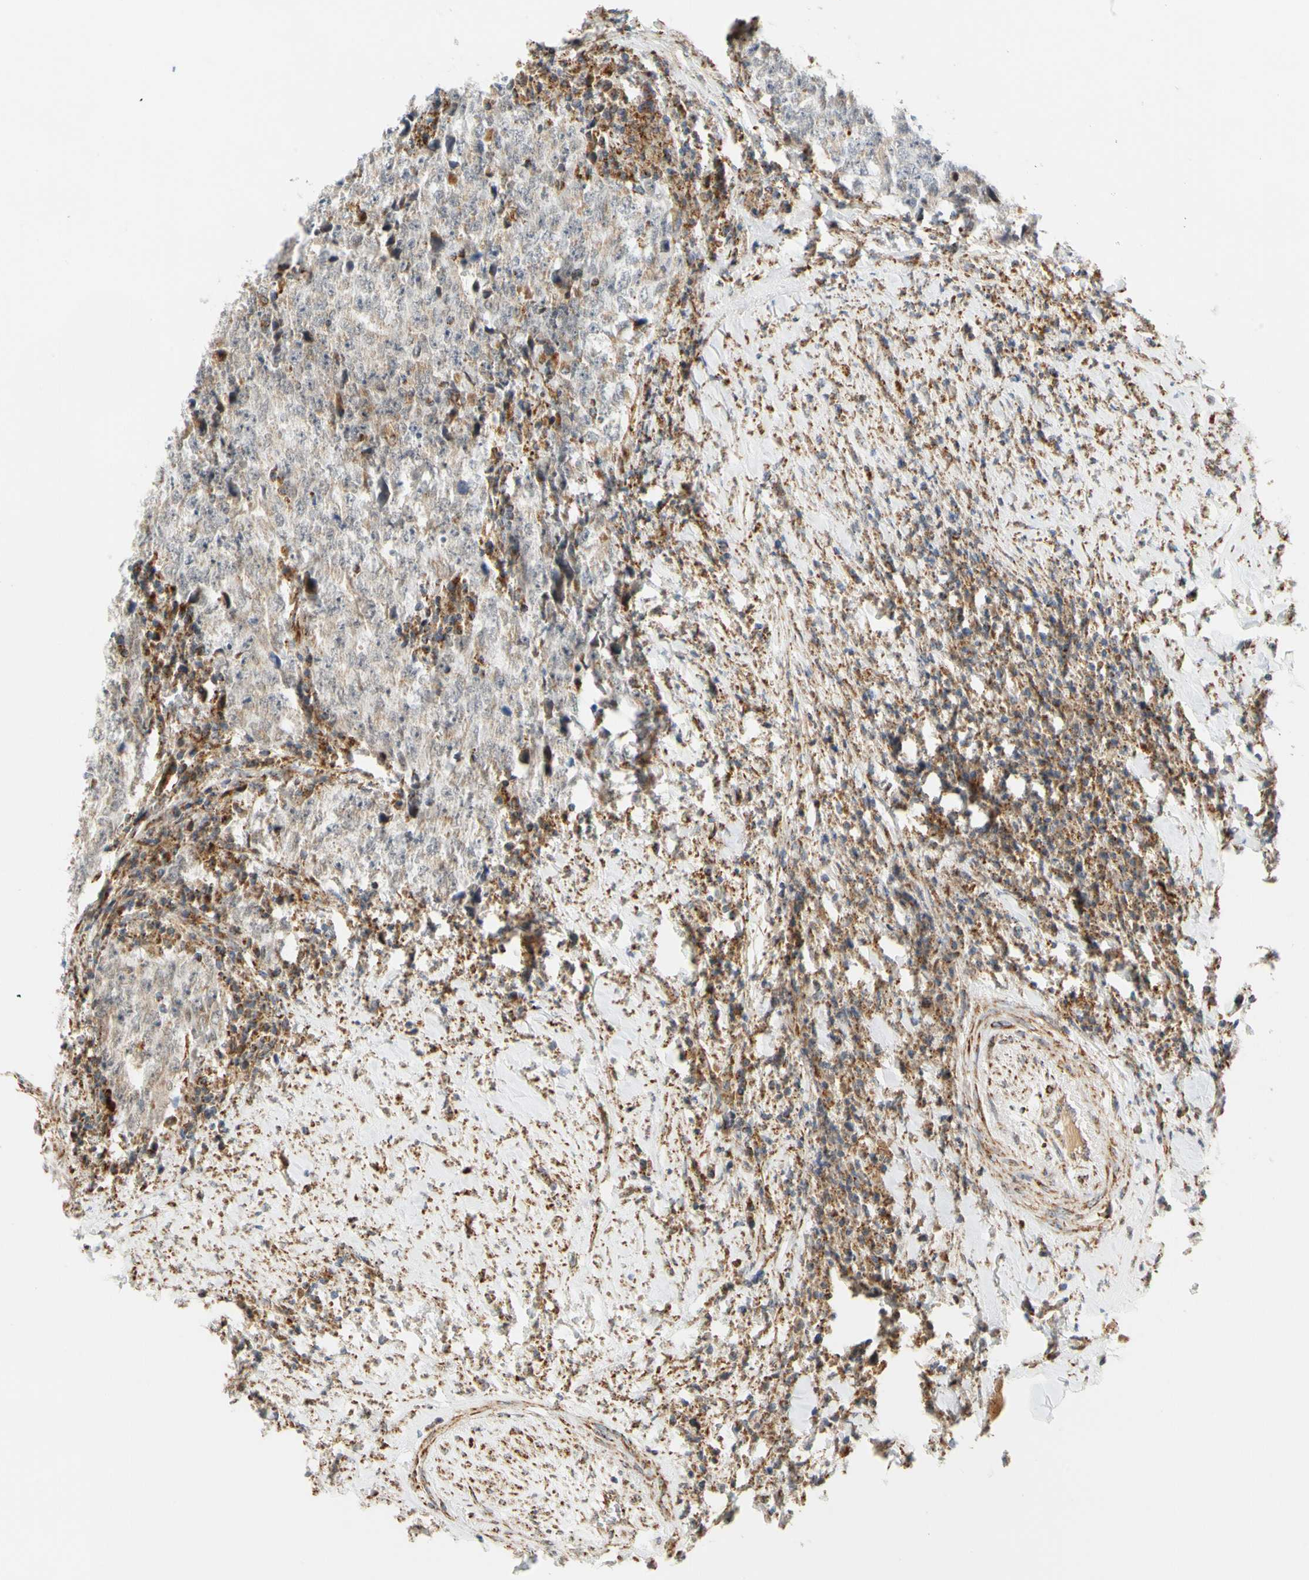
{"staining": {"intensity": "weak", "quantity": "25%-75%", "location": "cytoplasmic/membranous"}, "tissue": "testis cancer", "cell_type": "Tumor cells", "image_type": "cancer", "snomed": [{"axis": "morphology", "description": "Necrosis, NOS"}, {"axis": "morphology", "description": "Carcinoma, Embryonal, NOS"}, {"axis": "topography", "description": "Testis"}], "caption": "DAB immunohistochemical staining of testis cancer displays weak cytoplasmic/membranous protein staining in about 25%-75% of tumor cells. Immunohistochemistry stains the protein in brown and the nuclei are stained blue.", "gene": "SFXN3", "patient": {"sex": "male", "age": 19}}